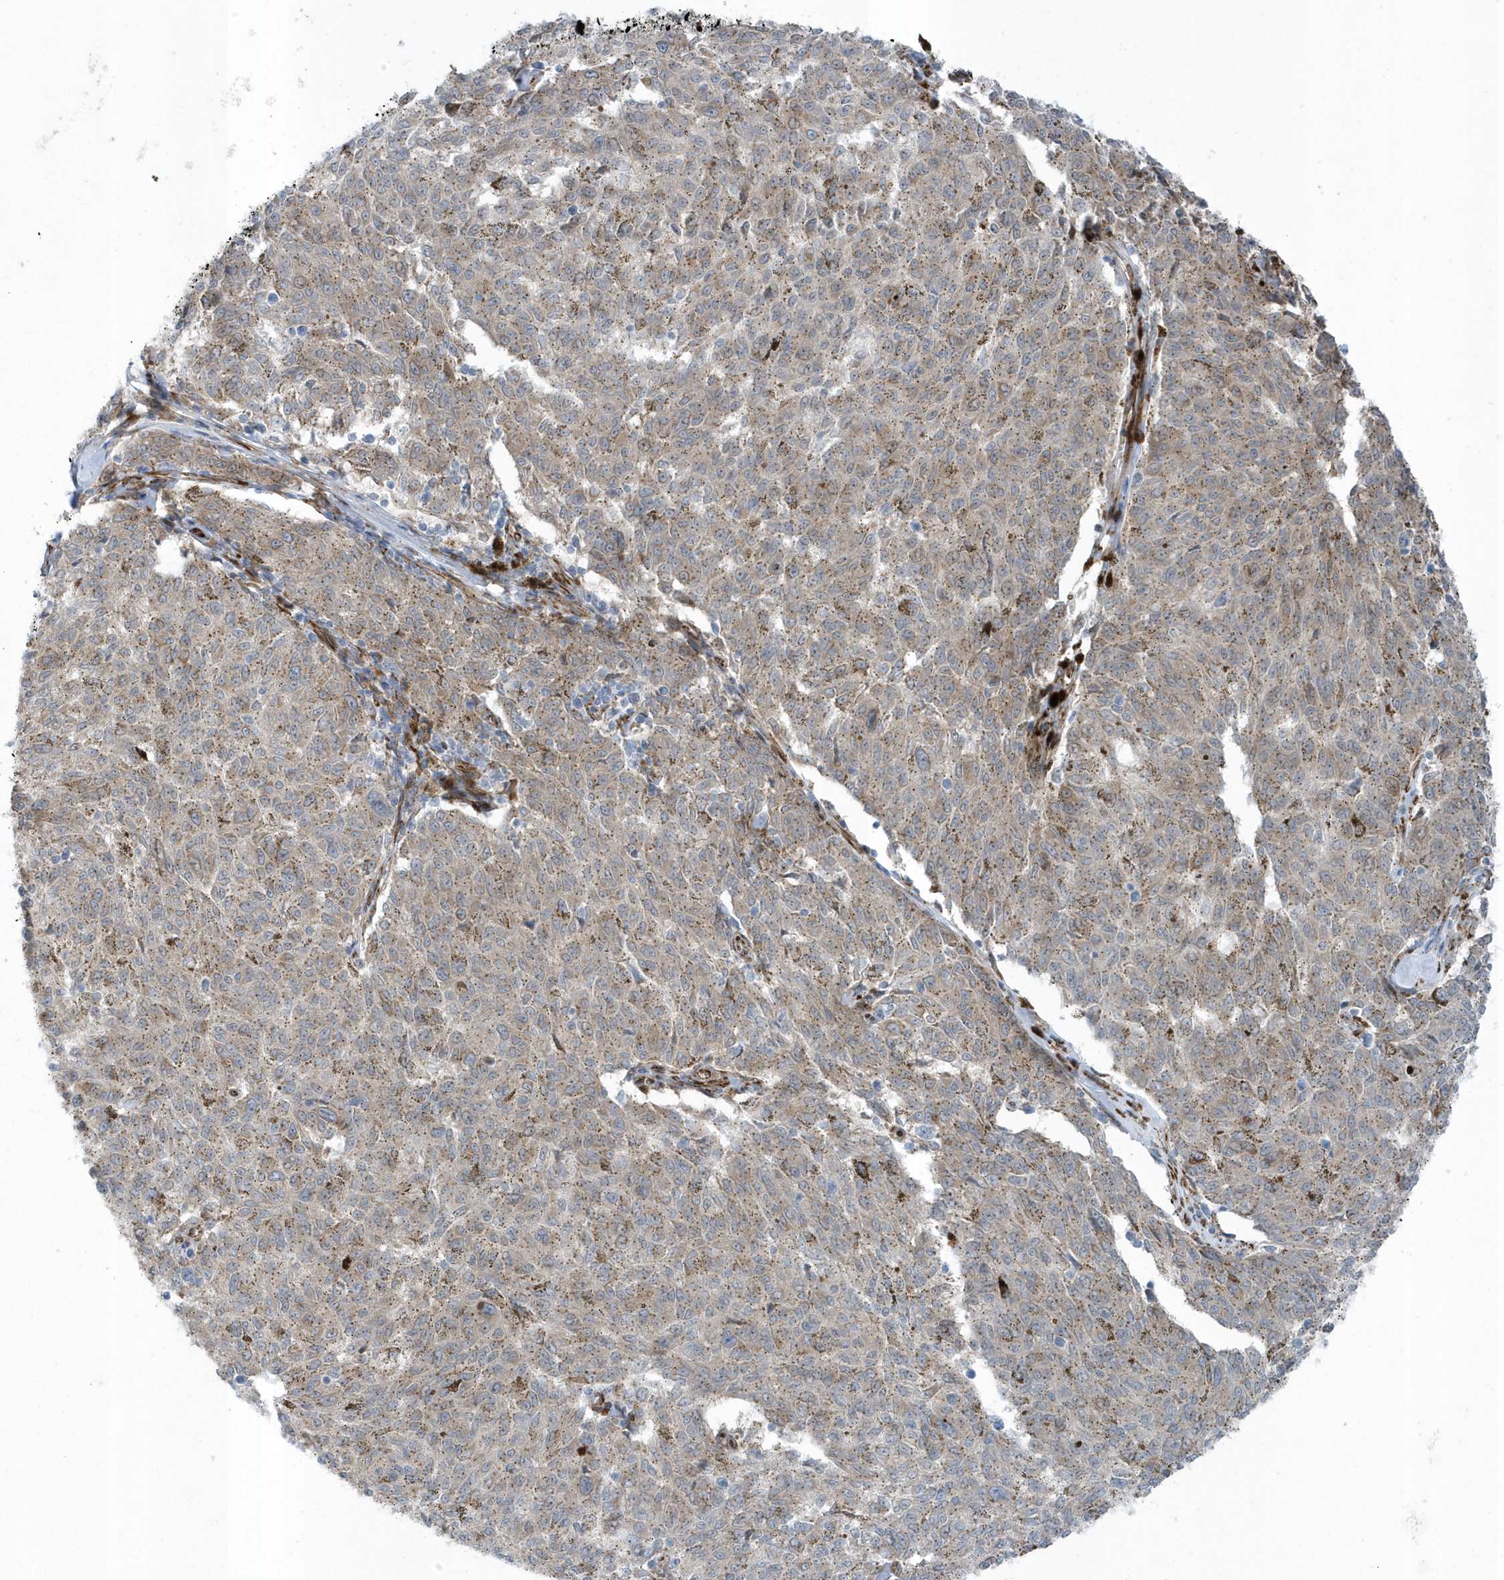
{"staining": {"intensity": "weak", "quantity": "25%-75%", "location": "cytoplasmic/membranous"}, "tissue": "melanoma", "cell_type": "Tumor cells", "image_type": "cancer", "snomed": [{"axis": "morphology", "description": "Malignant melanoma, NOS"}, {"axis": "topography", "description": "Skin"}], "caption": "Immunohistochemistry (DAB) staining of malignant melanoma shows weak cytoplasmic/membranous protein staining in approximately 25%-75% of tumor cells. The staining is performed using DAB (3,3'-diaminobenzidine) brown chromogen to label protein expression. The nuclei are counter-stained blue using hematoxylin.", "gene": "FAM98A", "patient": {"sex": "female", "age": 72}}